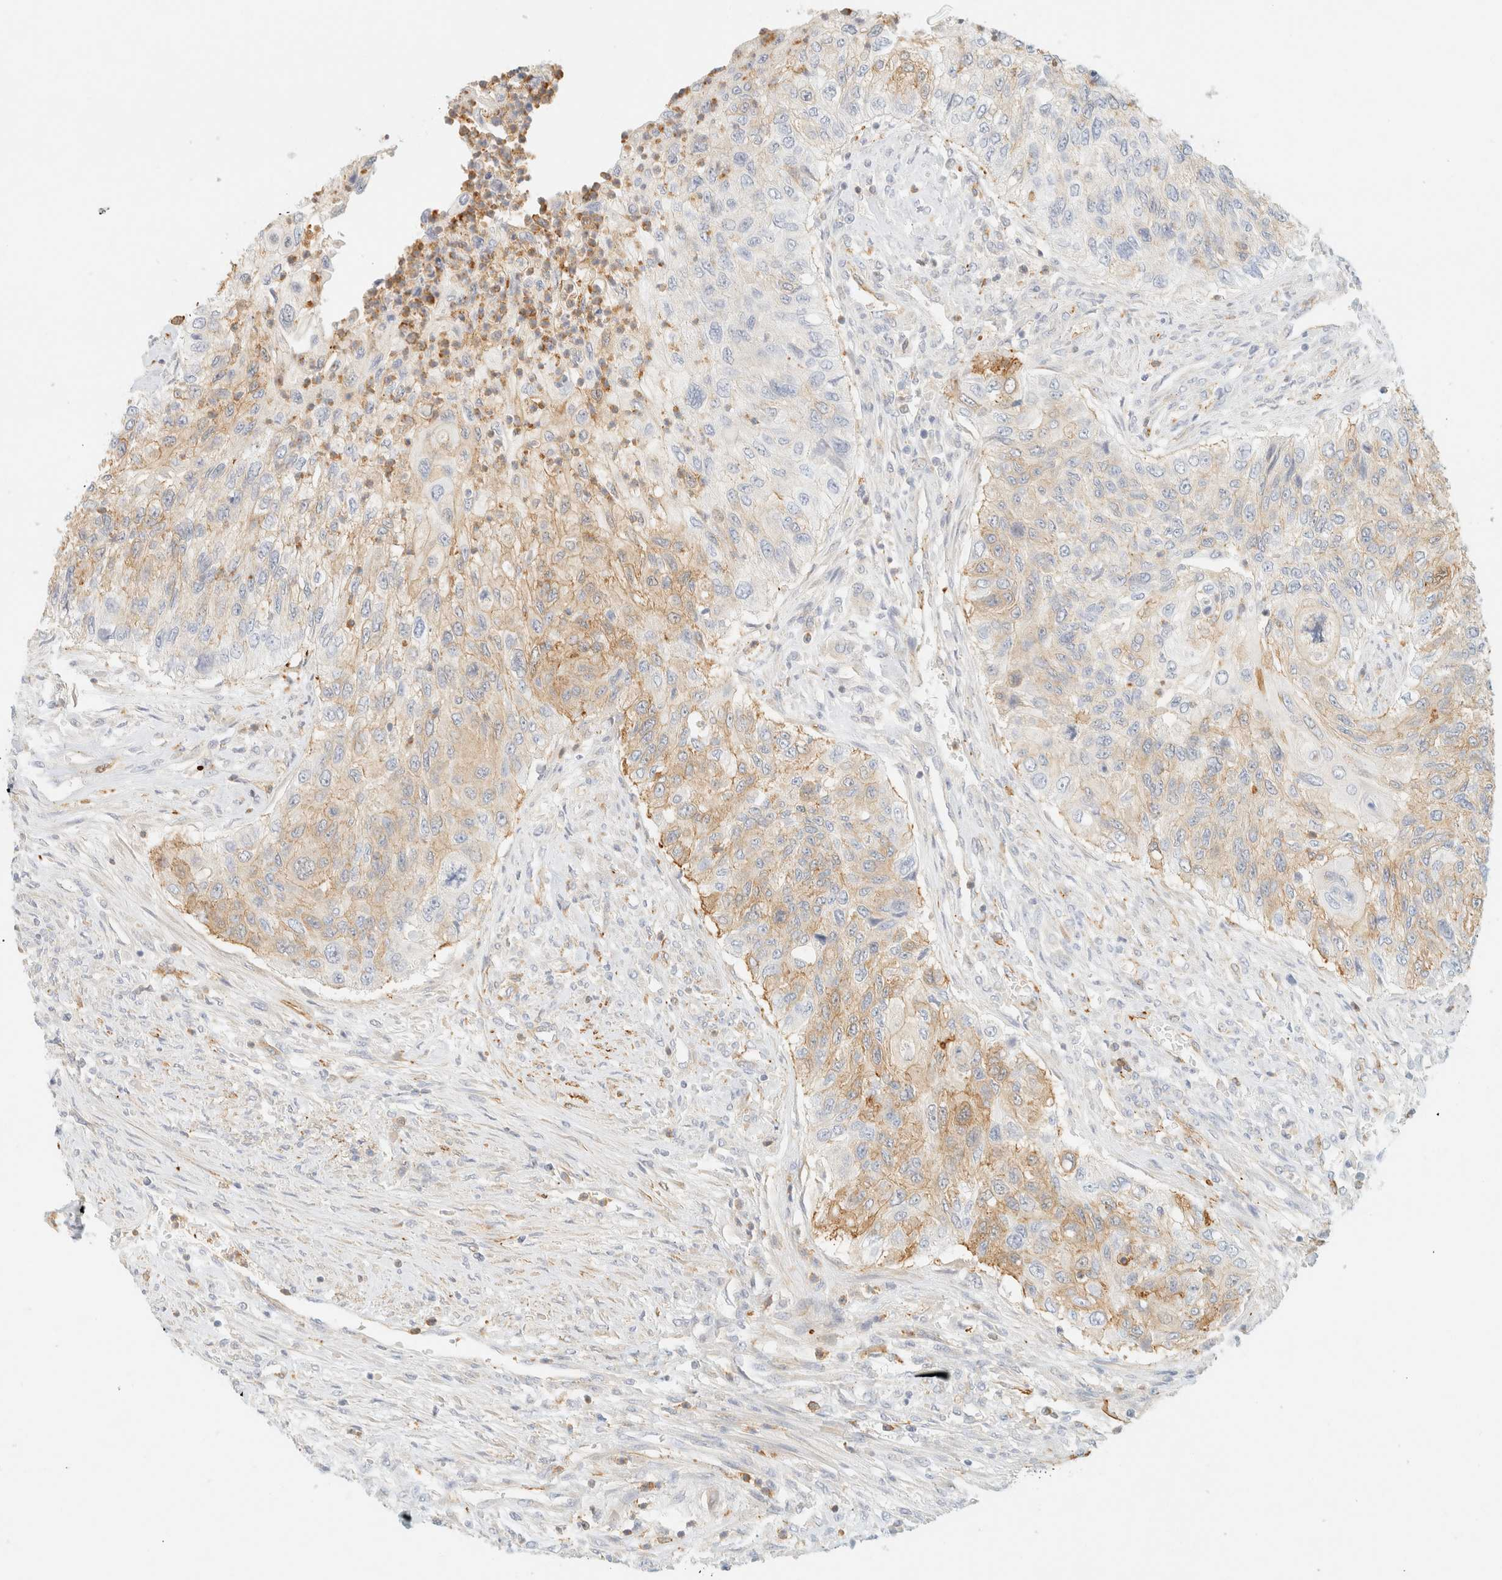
{"staining": {"intensity": "weak", "quantity": "25%-75%", "location": "cytoplasmic/membranous"}, "tissue": "urothelial cancer", "cell_type": "Tumor cells", "image_type": "cancer", "snomed": [{"axis": "morphology", "description": "Urothelial carcinoma, High grade"}, {"axis": "topography", "description": "Urinary bladder"}], "caption": "Protein expression analysis of urothelial carcinoma (high-grade) shows weak cytoplasmic/membranous positivity in approximately 25%-75% of tumor cells.", "gene": "OTOP2", "patient": {"sex": "female", "age": 60}}